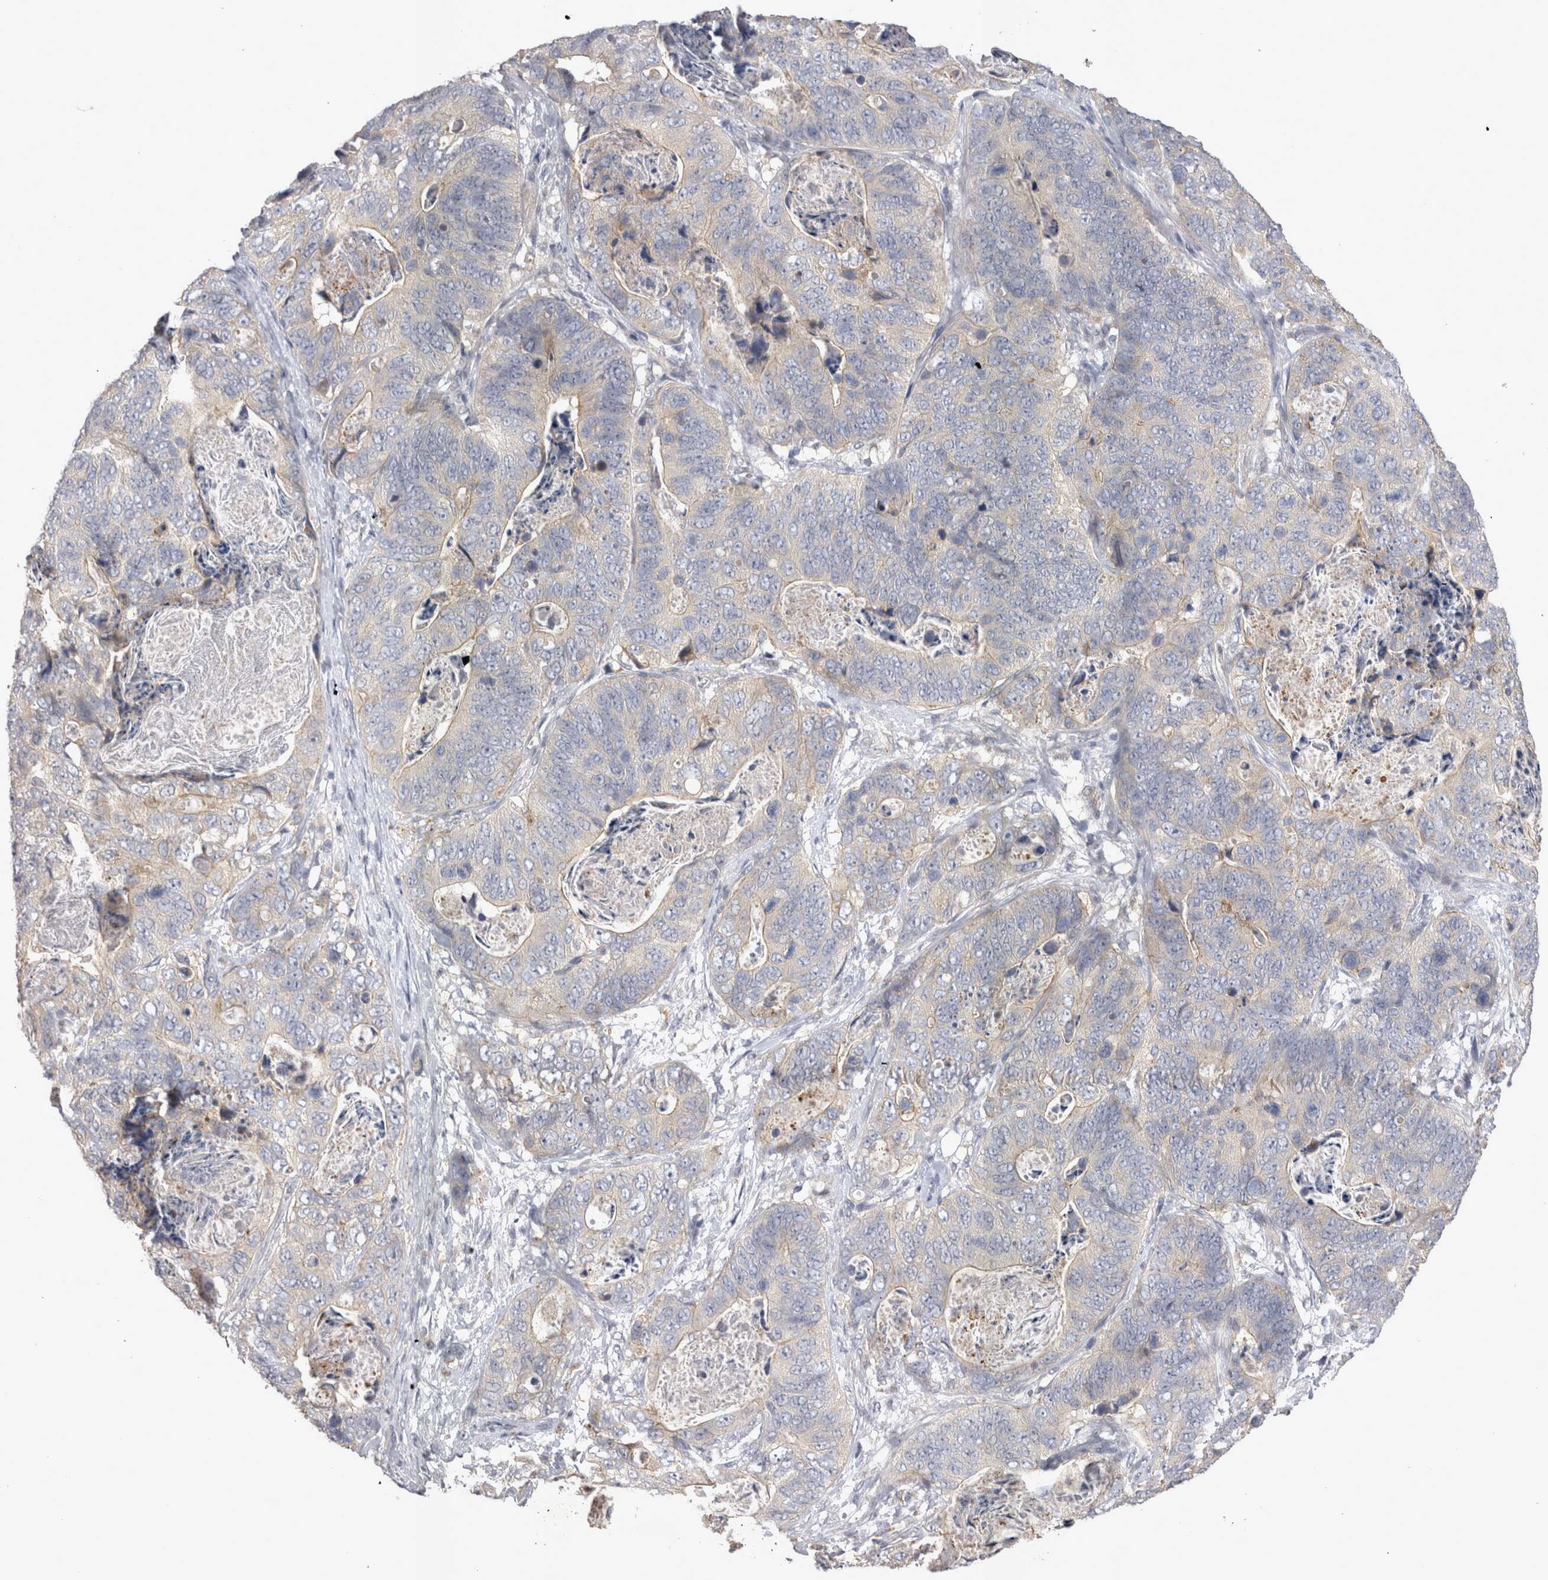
{"staining": {"intensity": "weak", "quantity": "<25%", "location": "cytoplasmic/membranous"}, "tissue": "stomach cancer", "cell_type": "Tumor cells", "image_type": "cancer", "snomed": [{"axis": "morphology", "description": "Normal tissue, NOS"}, {"axis": "morphology", "description": "Adenocarcinoma, NOS"}, {"axis": "topography", "description": "Stomach"}], "caption": "A high-resolution photomicrograph shows immunohistochemistry staining of stomach cancer (adenocarcinoma), which shows no significant positivity in tumor cells. Nuclei are stained in blue.", "gene": "CTBS", "patient": {"sex": "female", "age": 89}}